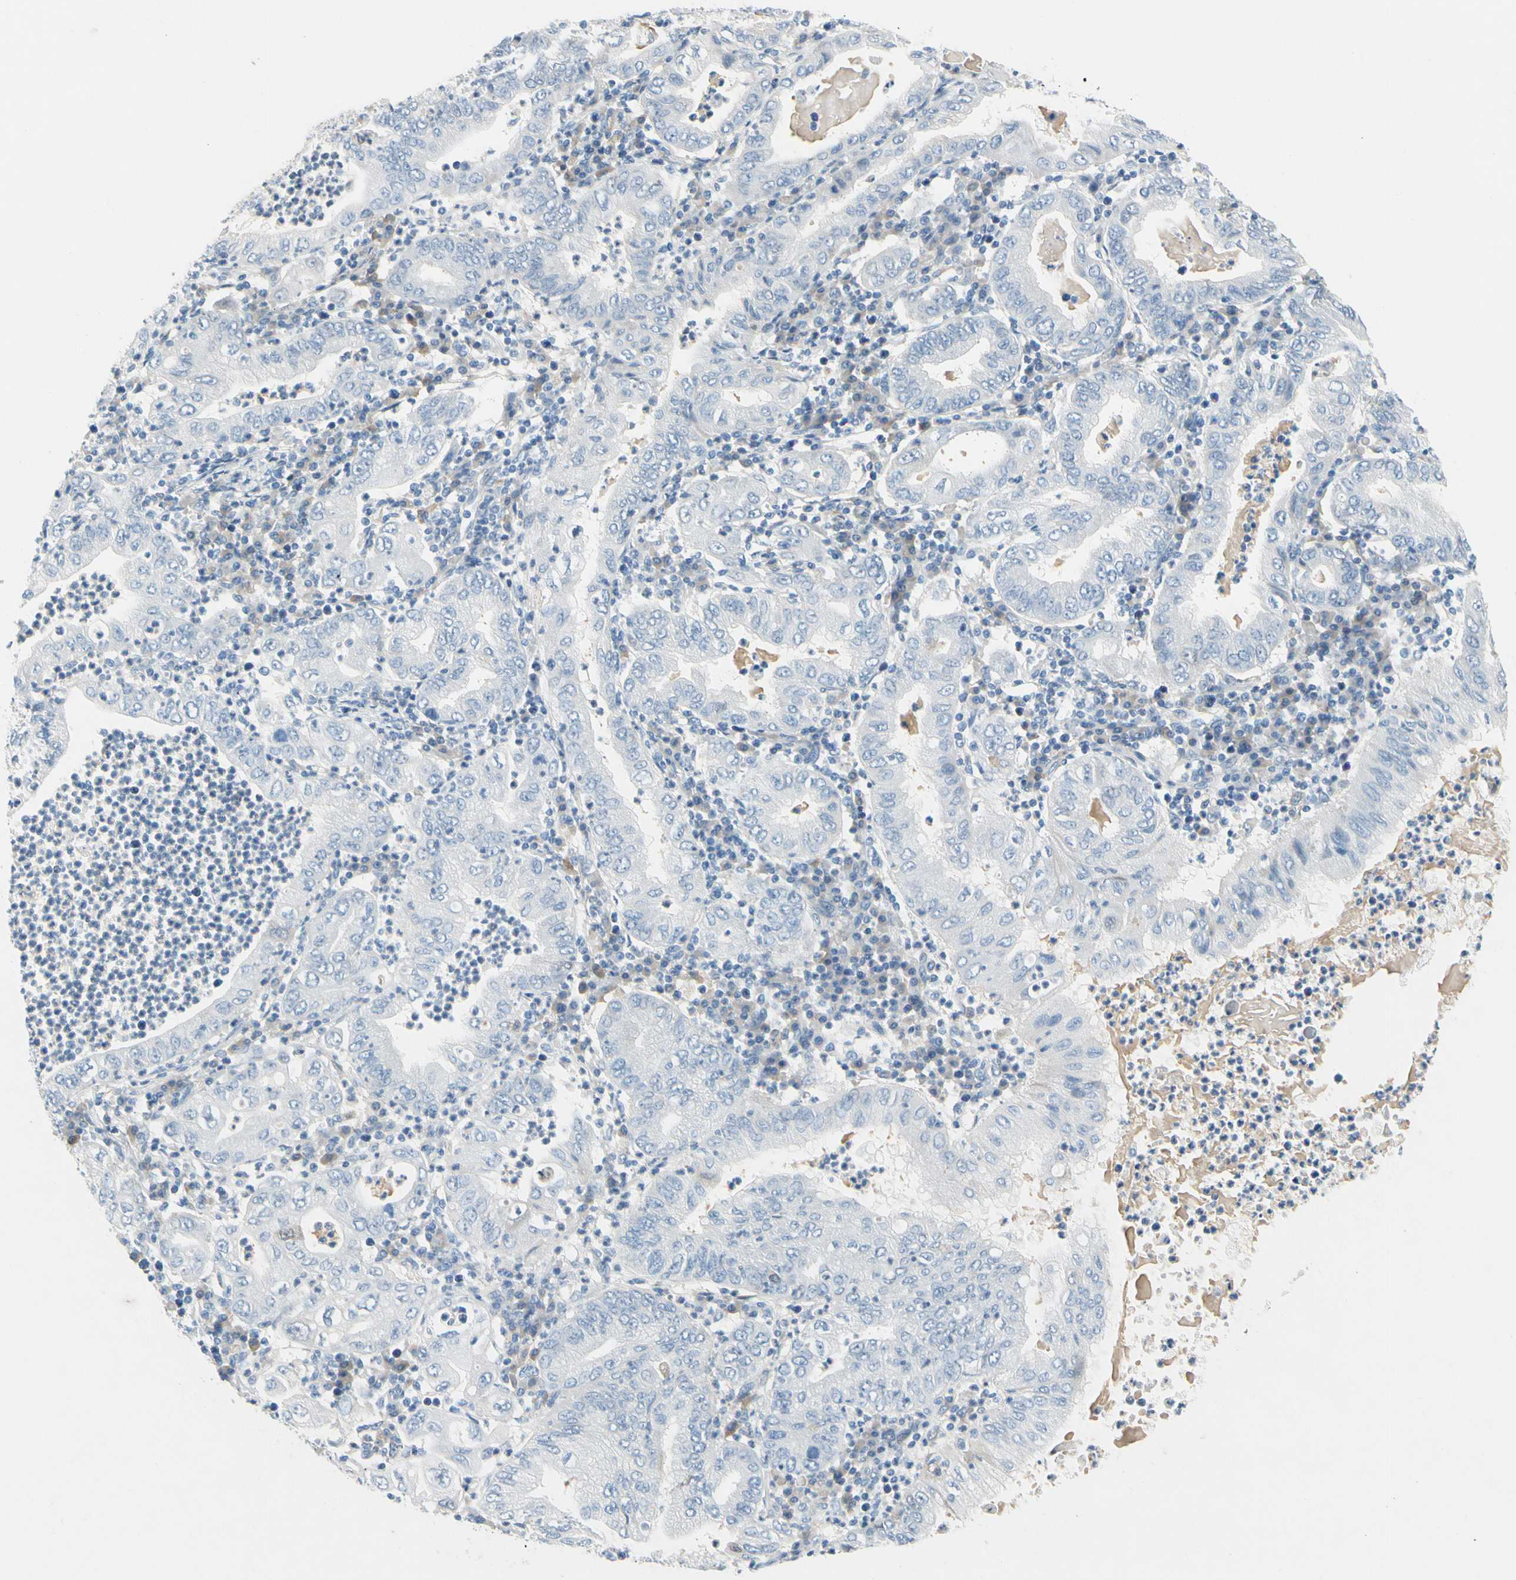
{"staining": {"intensity": "negative", "quantity": "none", "location": "none"}, "tissue": "stomach cancer", "cell_type": "Tumor cells", "image_type": "cancer", "snomed": [{"axis": "morphology", "description": "Normal tissue, NOS"}, {"axis": "morphology", "description": "Adenocarcinoma, NOS"}, {"axis": "topography", "description": "Esophagus"}, {"axis": "topography", "description": "Stomach, upper"}, {"axis": "topography", "description": "Peripheral nerve tissue"}], "caption": "IHC photomicrograph of stomach adenocarcinoma stained for a protein (brown), which shows no positivity in tumor cells.", "gene": "CNDP1", "patient": {"sex": "male", "age": 62}}